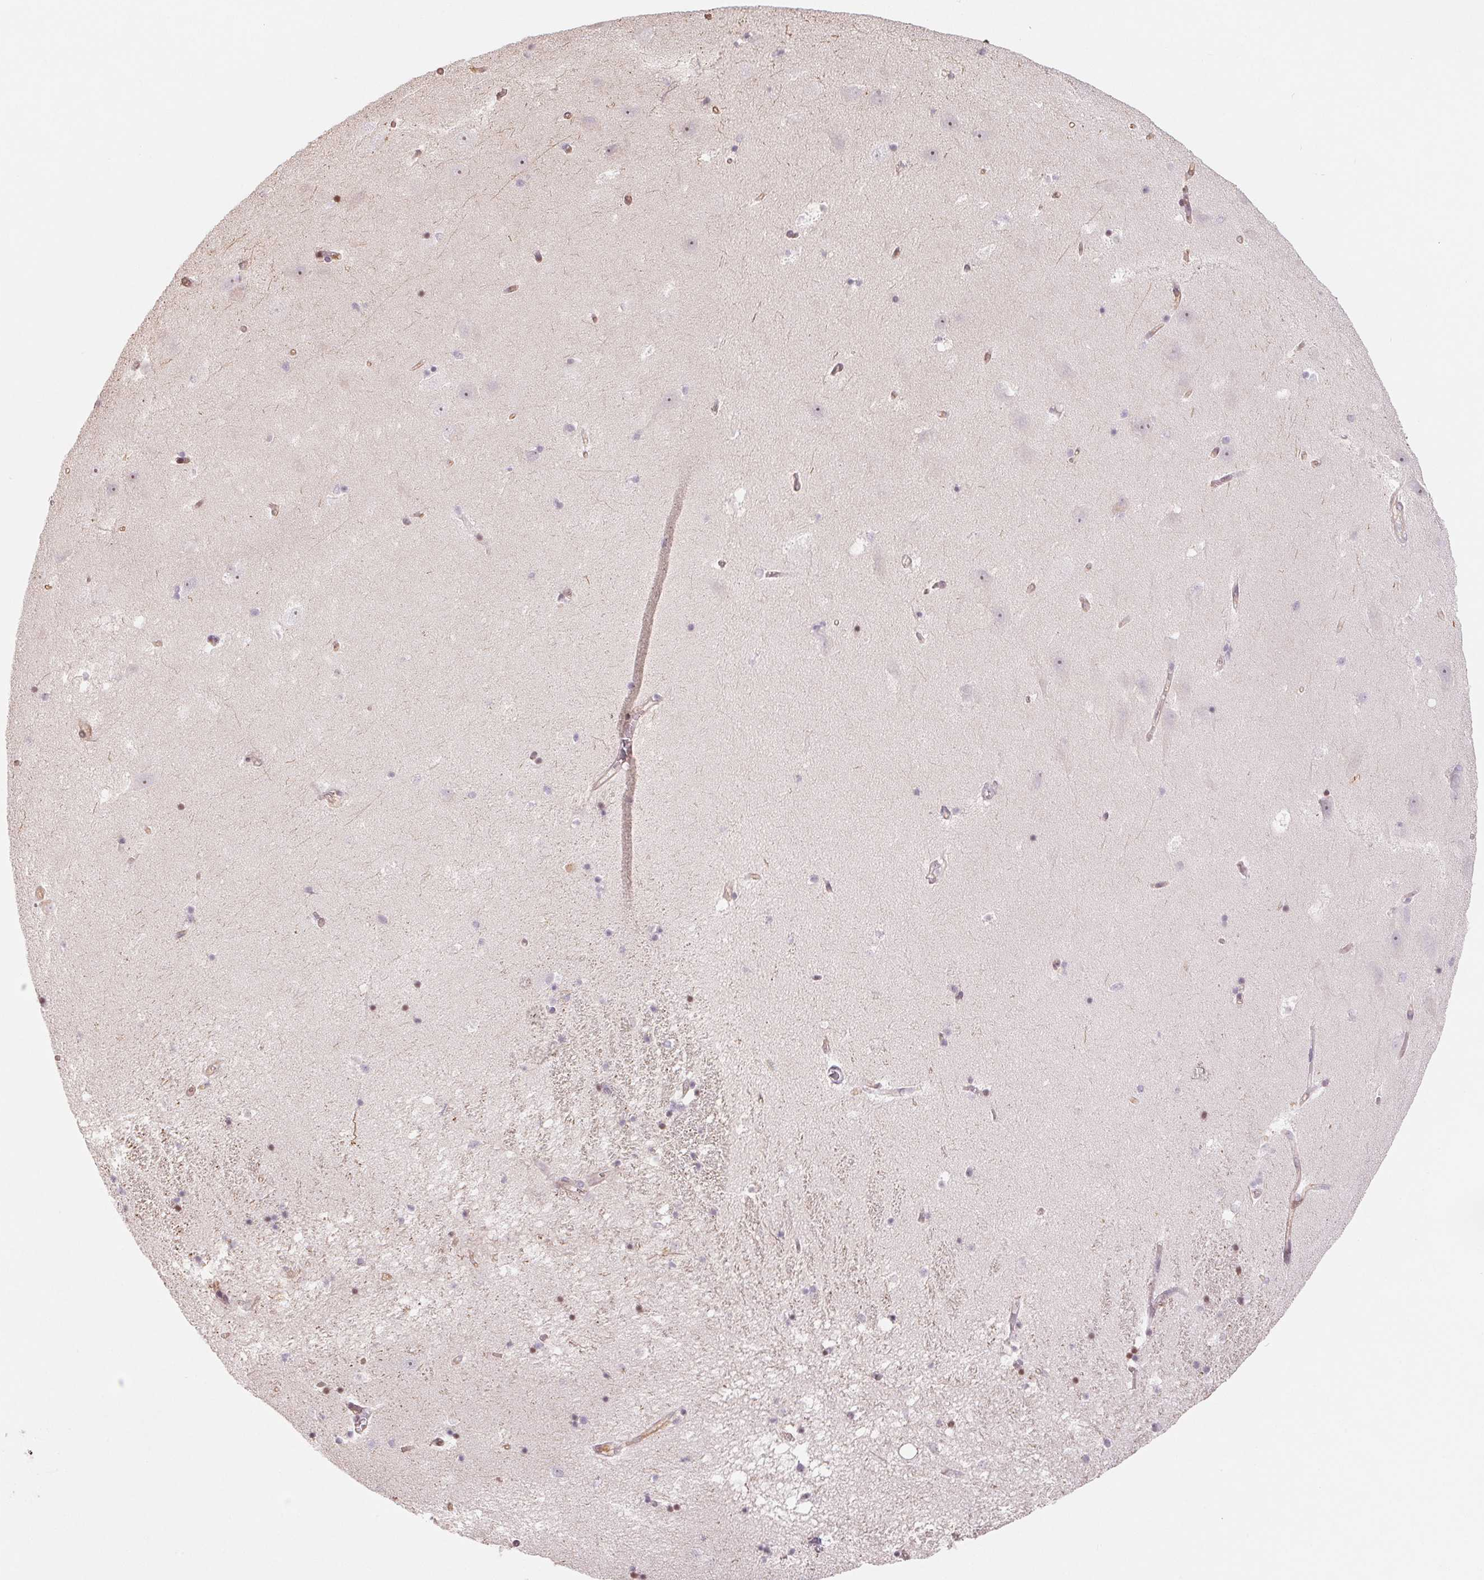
{"staining": {"intensity": "negative", "quantity": "none", "location": "none"}, "tissue": "hippocampus", "cell_type": "Glial cells", "image_type": "normal", "snomed": [{"axis": "morphology", "description": "Normal tissue, NOS"}, {"axis": "topography", "description": "Hippocampus"}], "caption": "High power microscopy image of an immunohistochemistry photomicrograph of benign hippocampus, revealing no significant expression in glial cells.", "gene": "ANKRD13B", "patient": {"sex": "male", "age": 58}}